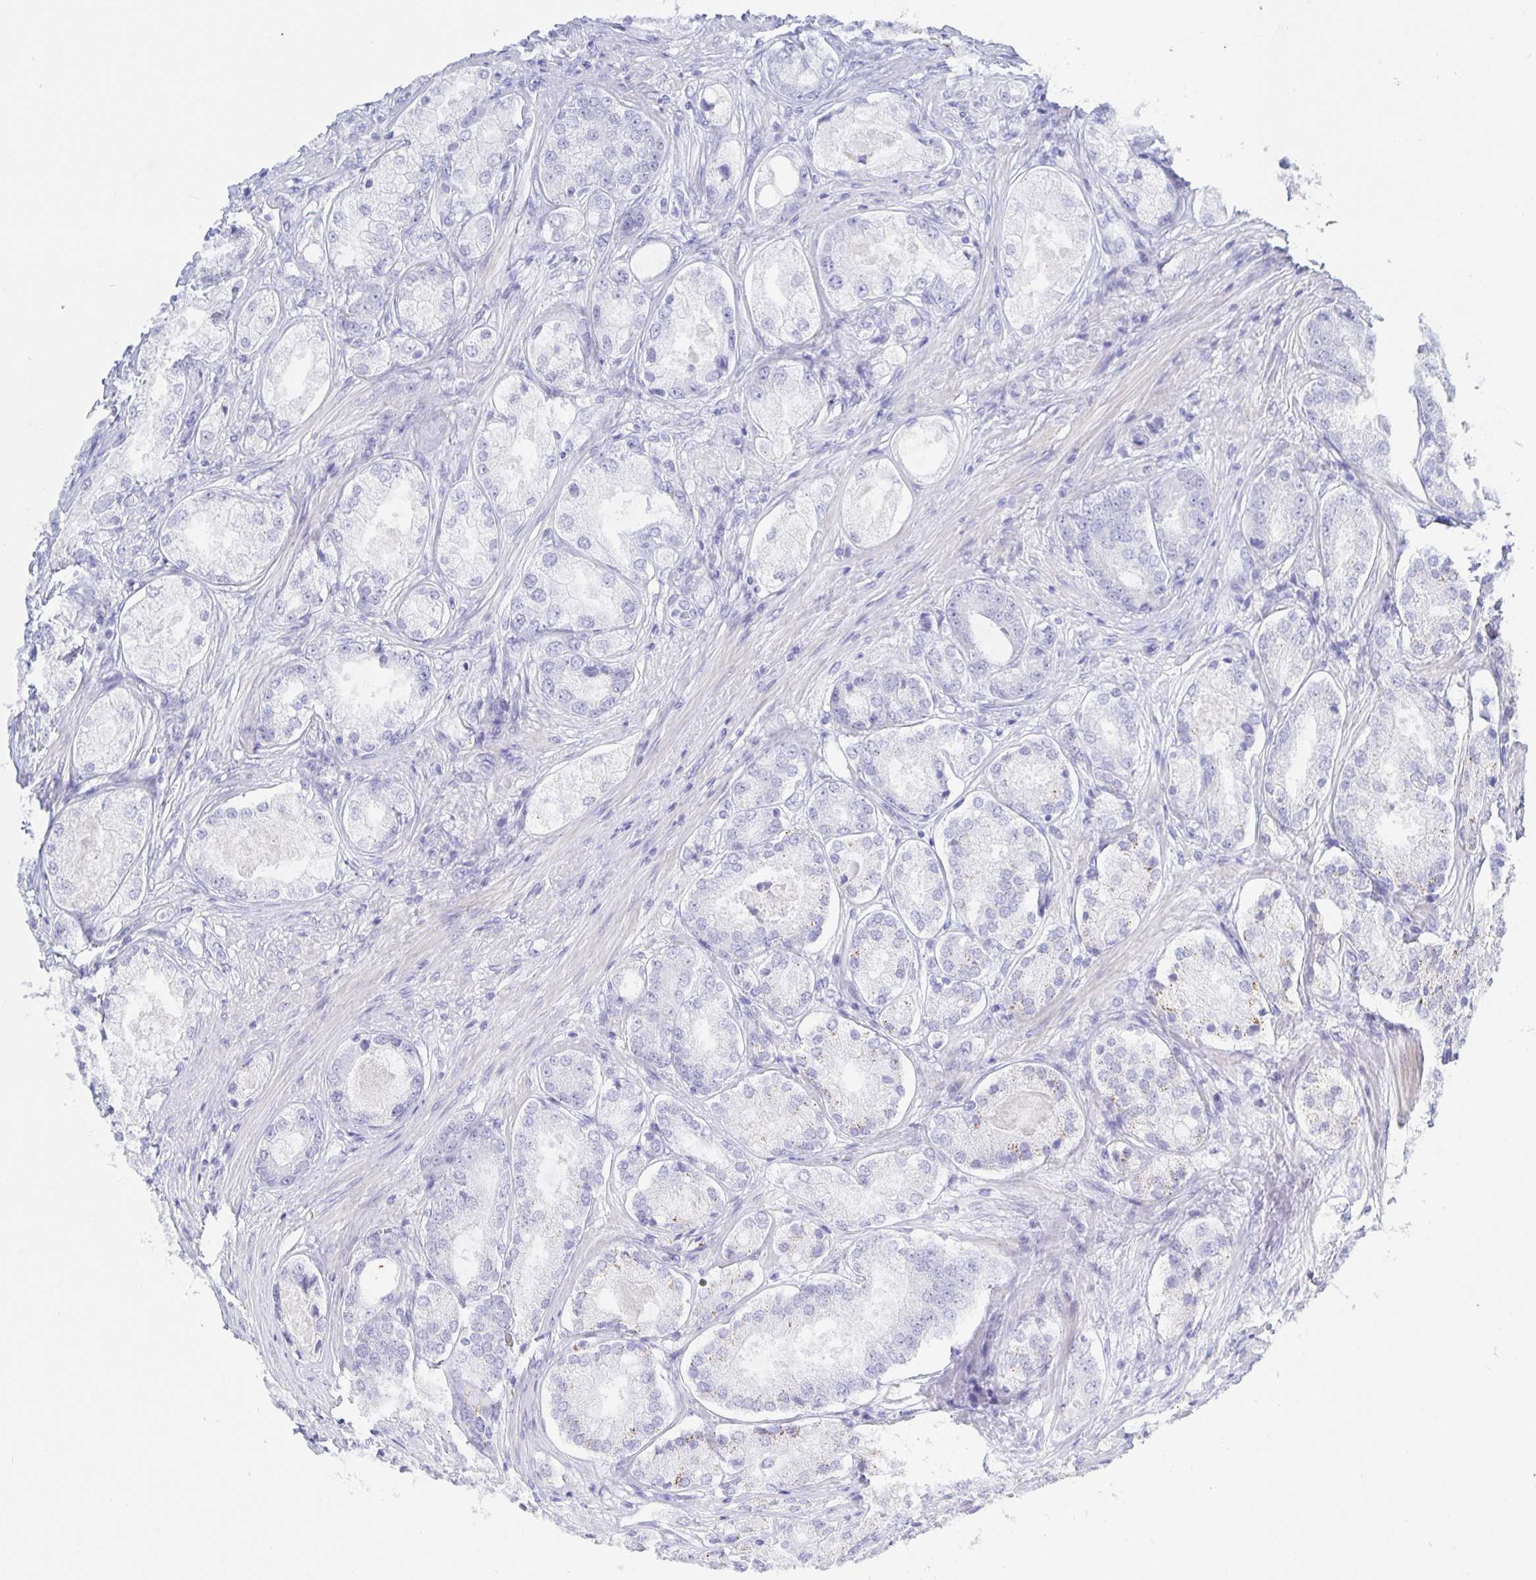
{"staining": {"intensity": "negative", "quantity": "none", "location": "none"}, "tissue": "prostate cancer", "cell_type": "Tumor cells", "image_type": "cancer", "snomed": [{"axis": "morphology", "description": "Adenocarcinoma, Low grade"}, {"axis": "topography", "description": "Prostate"}], "caption": "Immunohistochemistry (IHC) histopathology image of adenocarcinoma (low-grade) (prostate) stained for a protein (brown), which displays no expression in tumor cells. (Brightfield microscopy of DAB IHC at high magnification).", "gene": "KCNH6", "patient": {"sex": "male", "age": 68}}